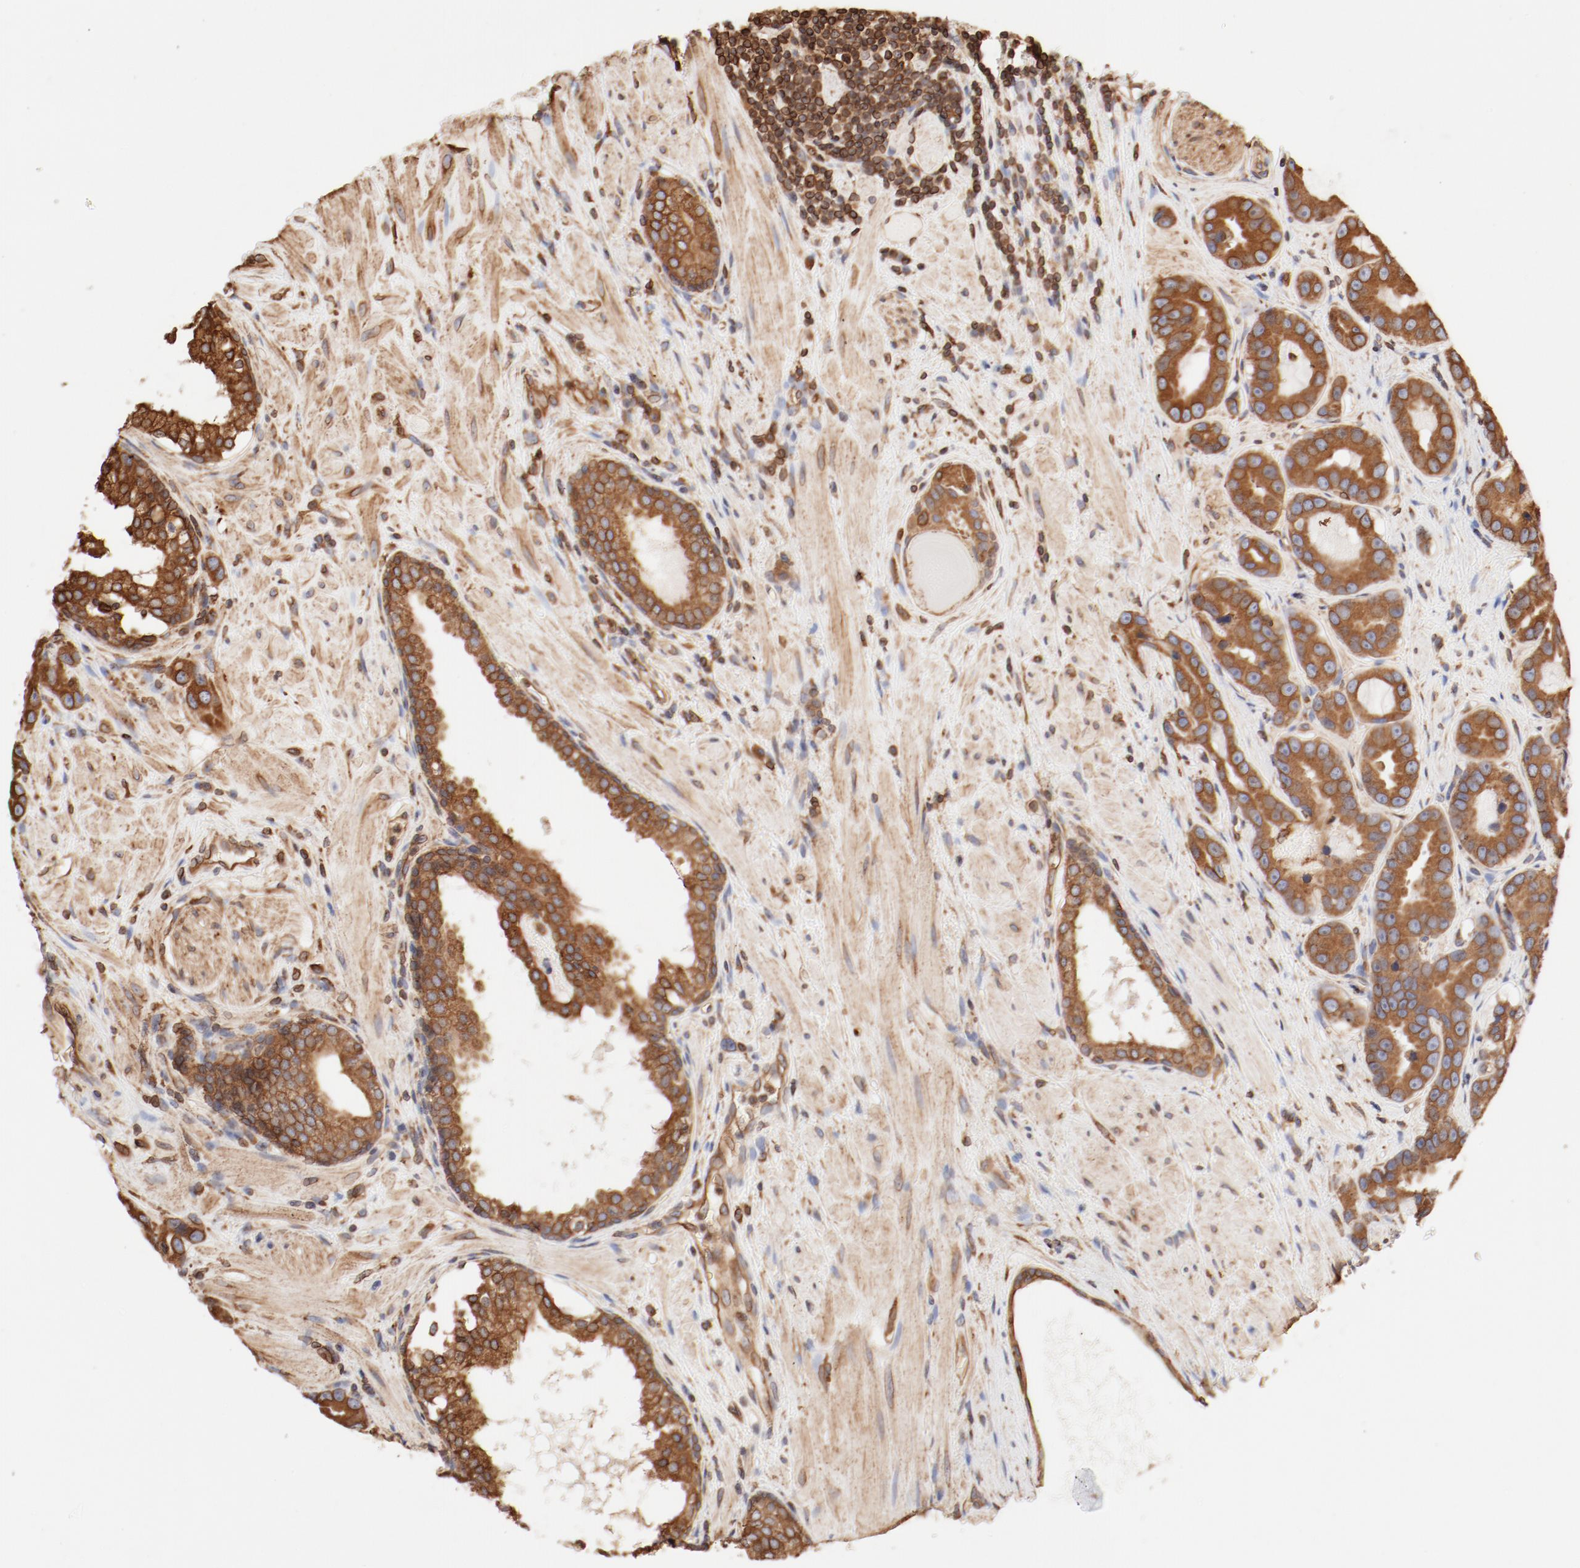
{"staining": {"intensity": "moderate", "quantity": "25%-75%", "location": "cytoplasmic/membranous"}, "tissue": "prostate cancer", "cell_type": "Tumor cells", "image_type": "cancer", "snomed": [{"axis": "morphology", "description": "Adenocarcinoma, Low grade"}, {"axis": "topography", "description": "Prostate"}], "caption": "Immunohistochemical staining of human prostate adenocarcinoma (low-grade) demonstrates medium levels of moderate cytoplasmic/membranous protein expression in about 25%-75% of tumor cells.", "gene": "BCAP31", "patient": {"sex": "male", "age": 59}}